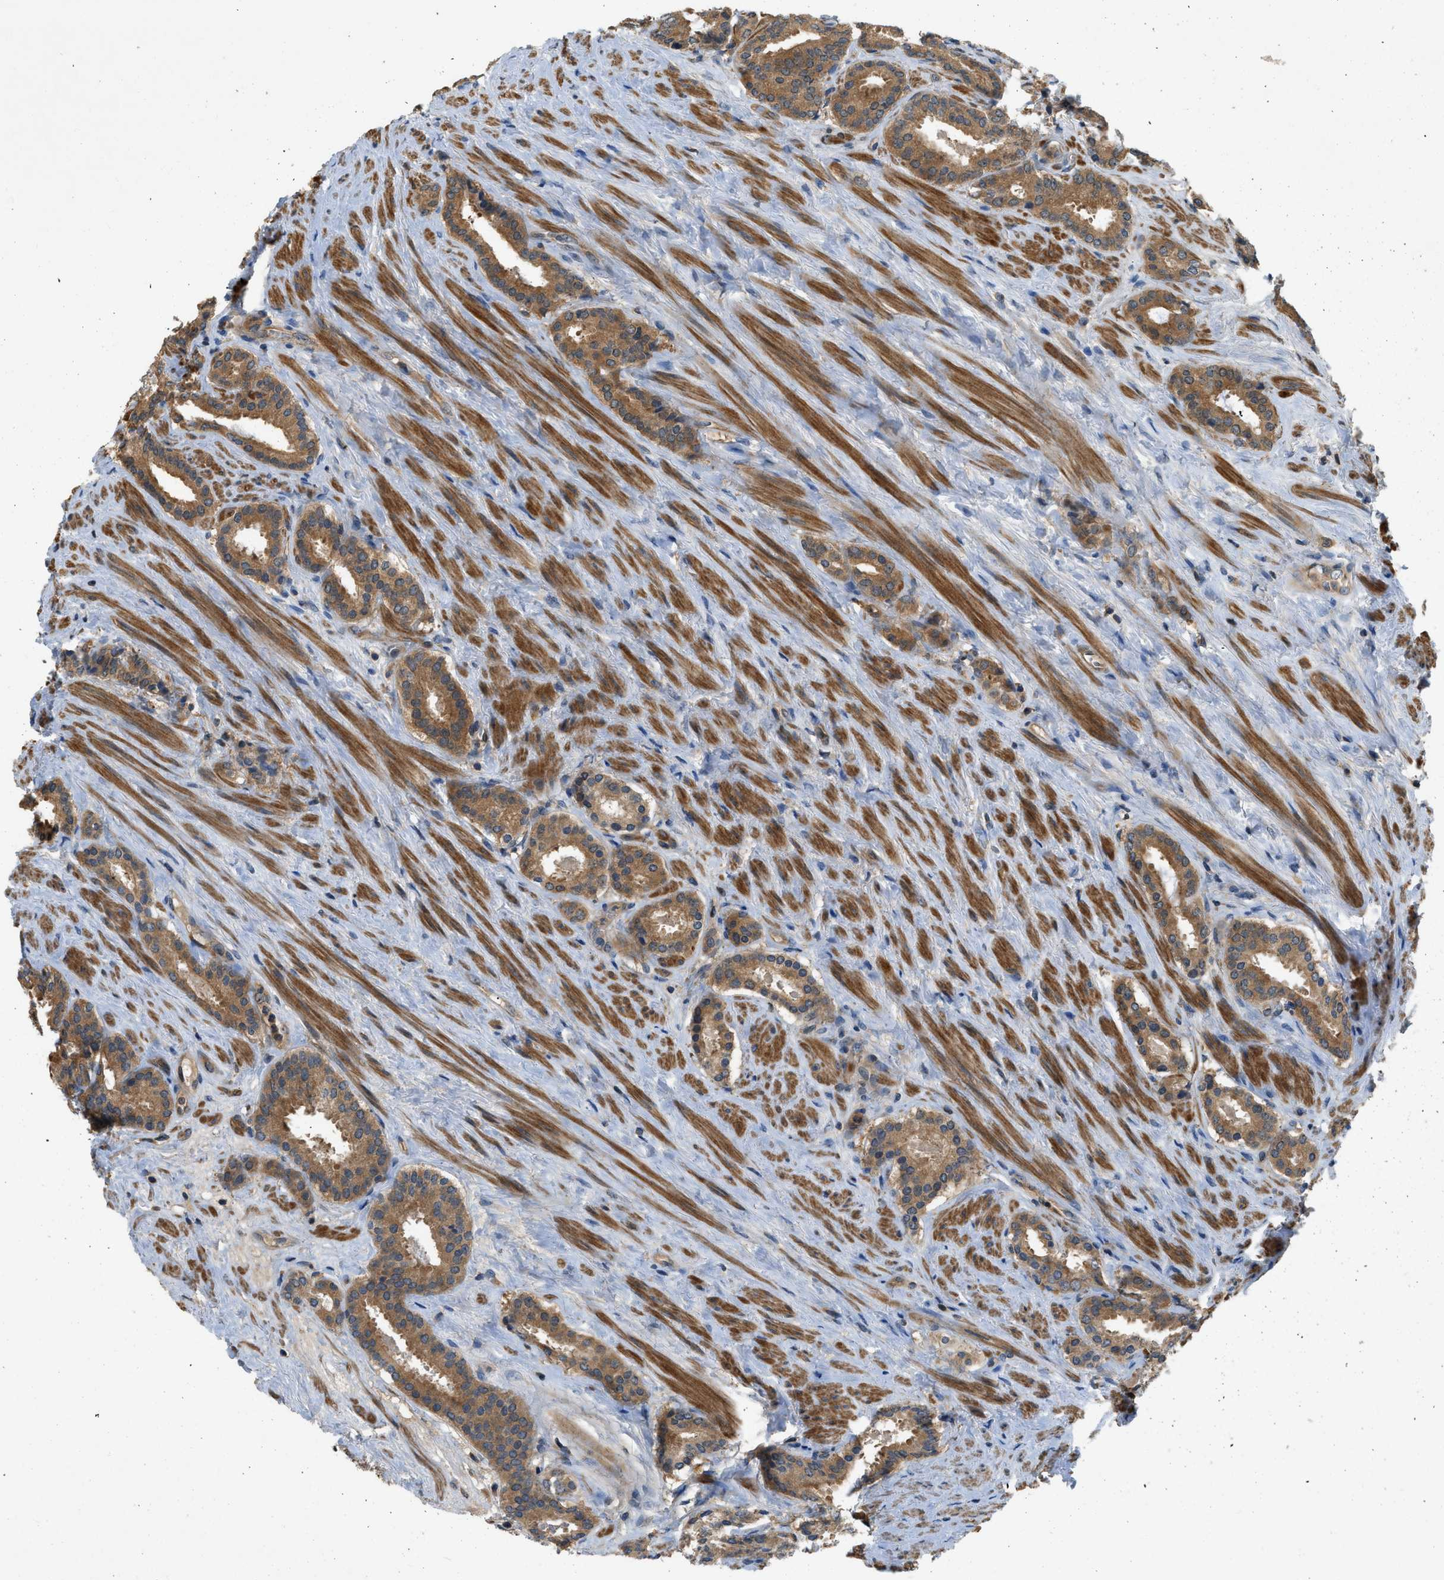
{"staining": {"intensity": "moderate", "quantity": ">75%", "location": "cytoplasmic/membranous"}, "tissue": "prostate cancer", "cell_type": "Tumor cells", "image_type": "cancer", "snomed": [{"axis": "morphology", "description": "Adenocarcinoma, Low grade"}, {"axis": "topography", "description": "Prostate"}], "caption": "IHC of prostate cancer reveals medium levels of moderate cytoplasmic/membranous staining in approximately >75% of tumor cells. Nuclei are stained in blue.", "gene": "GPR31", "patient": {"sex": "male", "age": 69}}